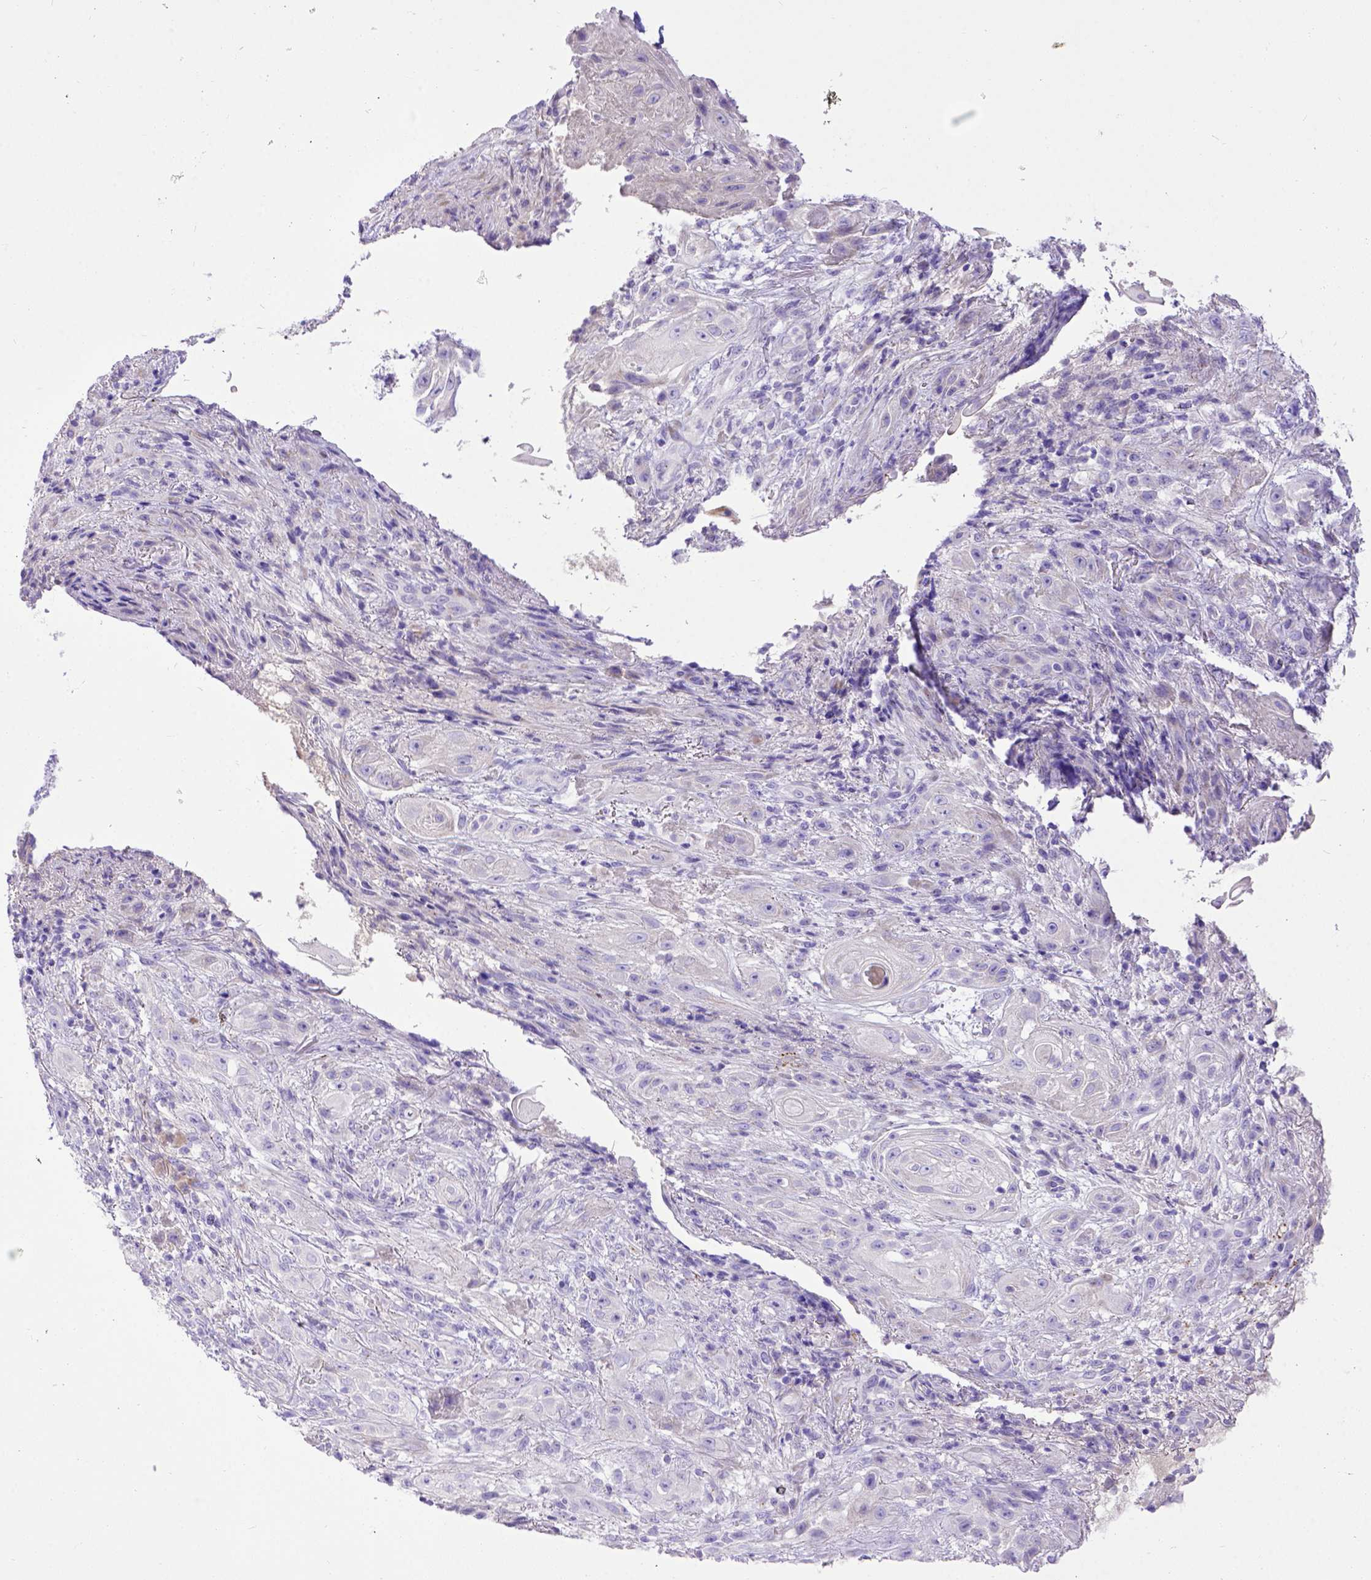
{"staining": {"intensity": "negative", "quantity": "none", "location": "none"}, "tissue": "skin cancer", "cell_type": "Tumor cells", "image_type": "cancer", "snomed": [{"axis": "morphology", "description": "Squamous cell carcinoma, NOS"}, {"axis": "topography", "description": "Skin"}], "caption": "Immunohistochemistry histopathology image of skin cancer stained for a protein (brown), which displays no expression in tumor cells.", "gene": "CFAP300", "patient": {"sex": "male", "age": 62}}